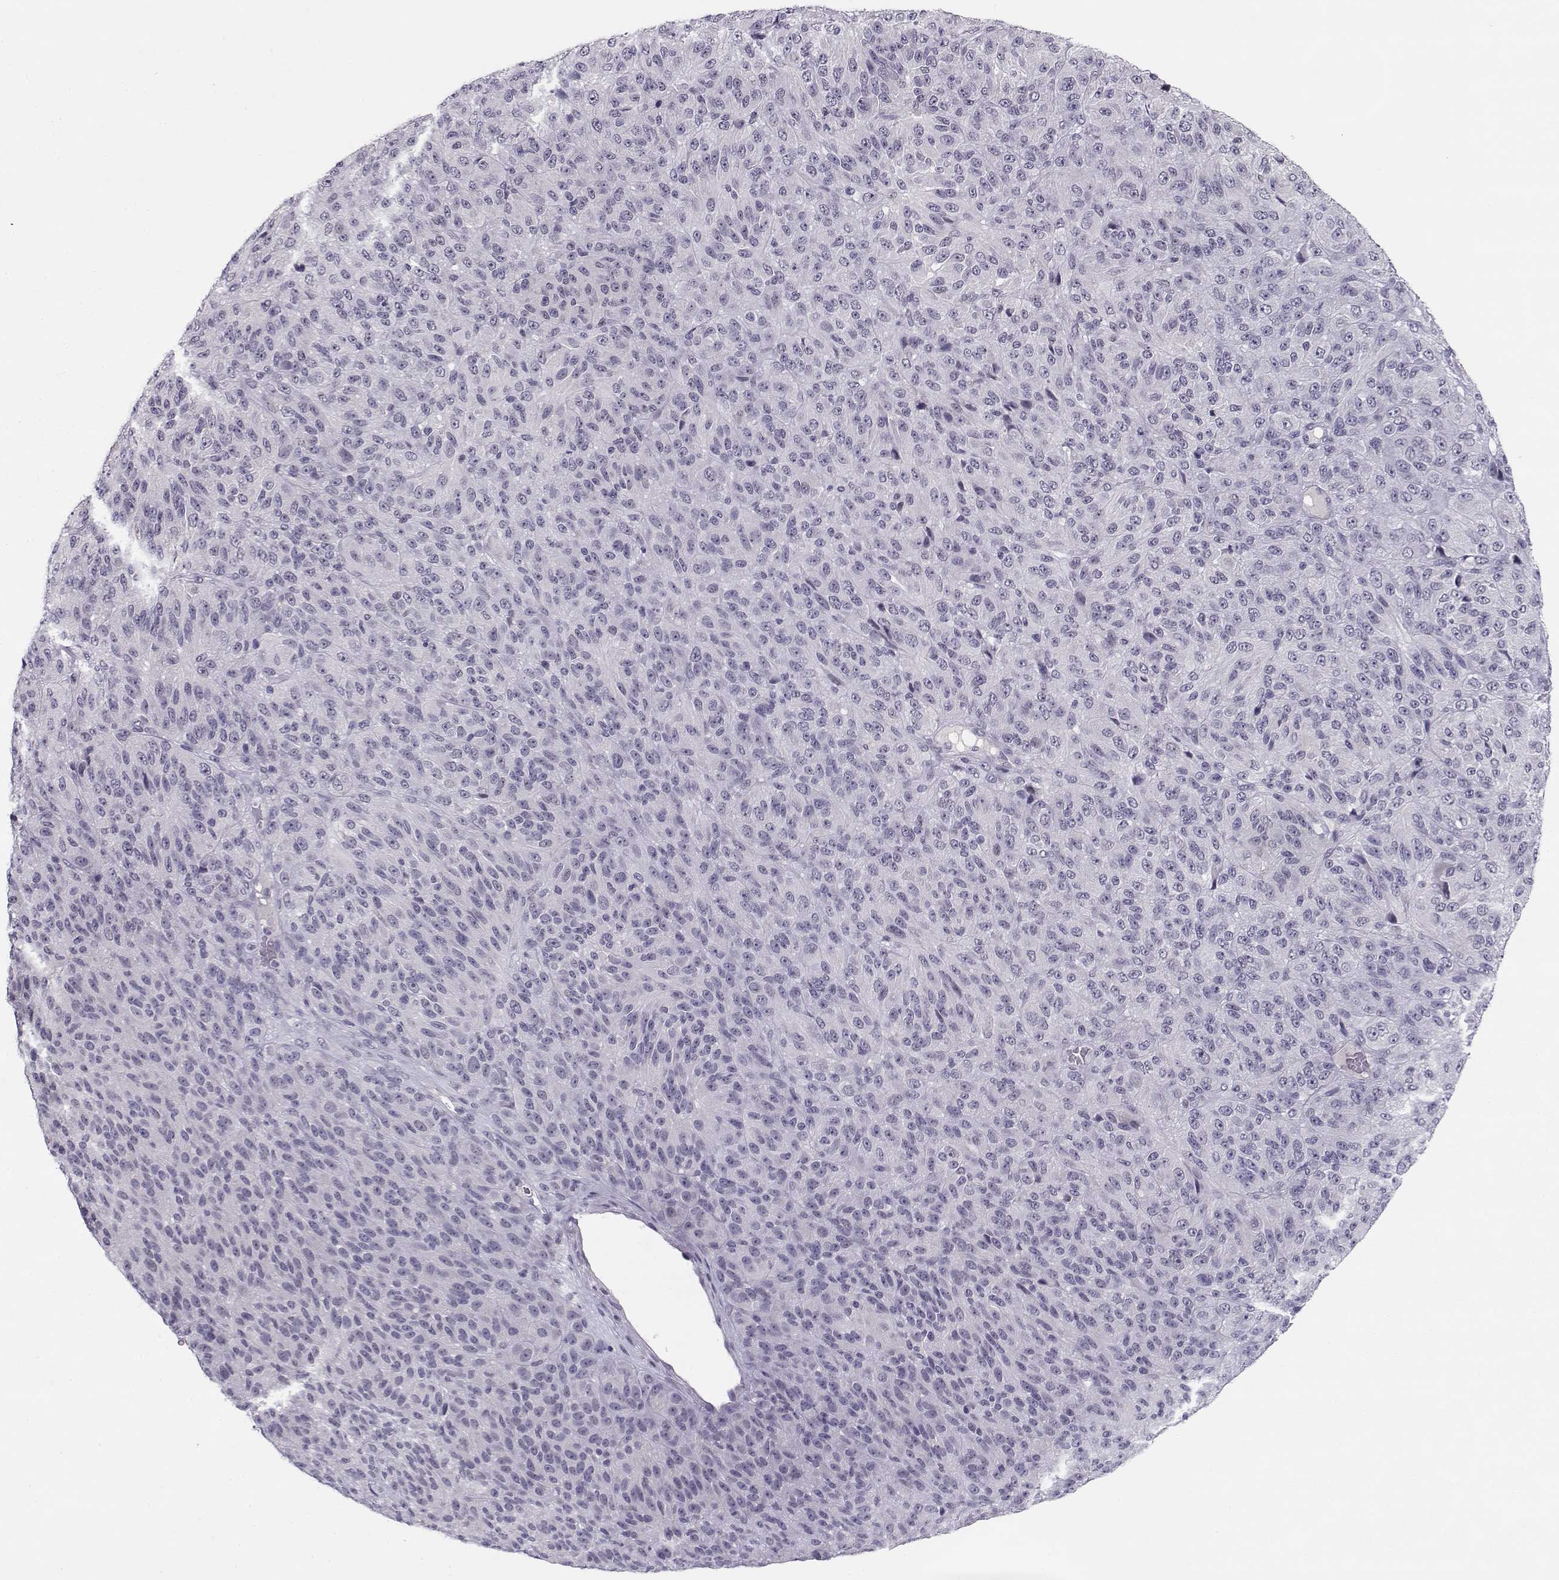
{"staining": {"intensity": "negative", "quantity": "none", "location": "none"}, "tissue": "melanoma", "cell_type": "Tumor cells", "image_type": "cancer", "snomed": [{"axis": "morphology", "description": "Malignant melanoma, Metastatic site"}, {"axis": "topography", "description": "Brain"}], "caption": "Micrograph shows no significant protein staining in tumor cells of malignant melanoma (metastatic site). (DAB (3,3'-diaminobenzidine) immunohistochemistry, high magnification).", "gene": "C16orf86", "patient": {"sex": "female", "age": 56}}